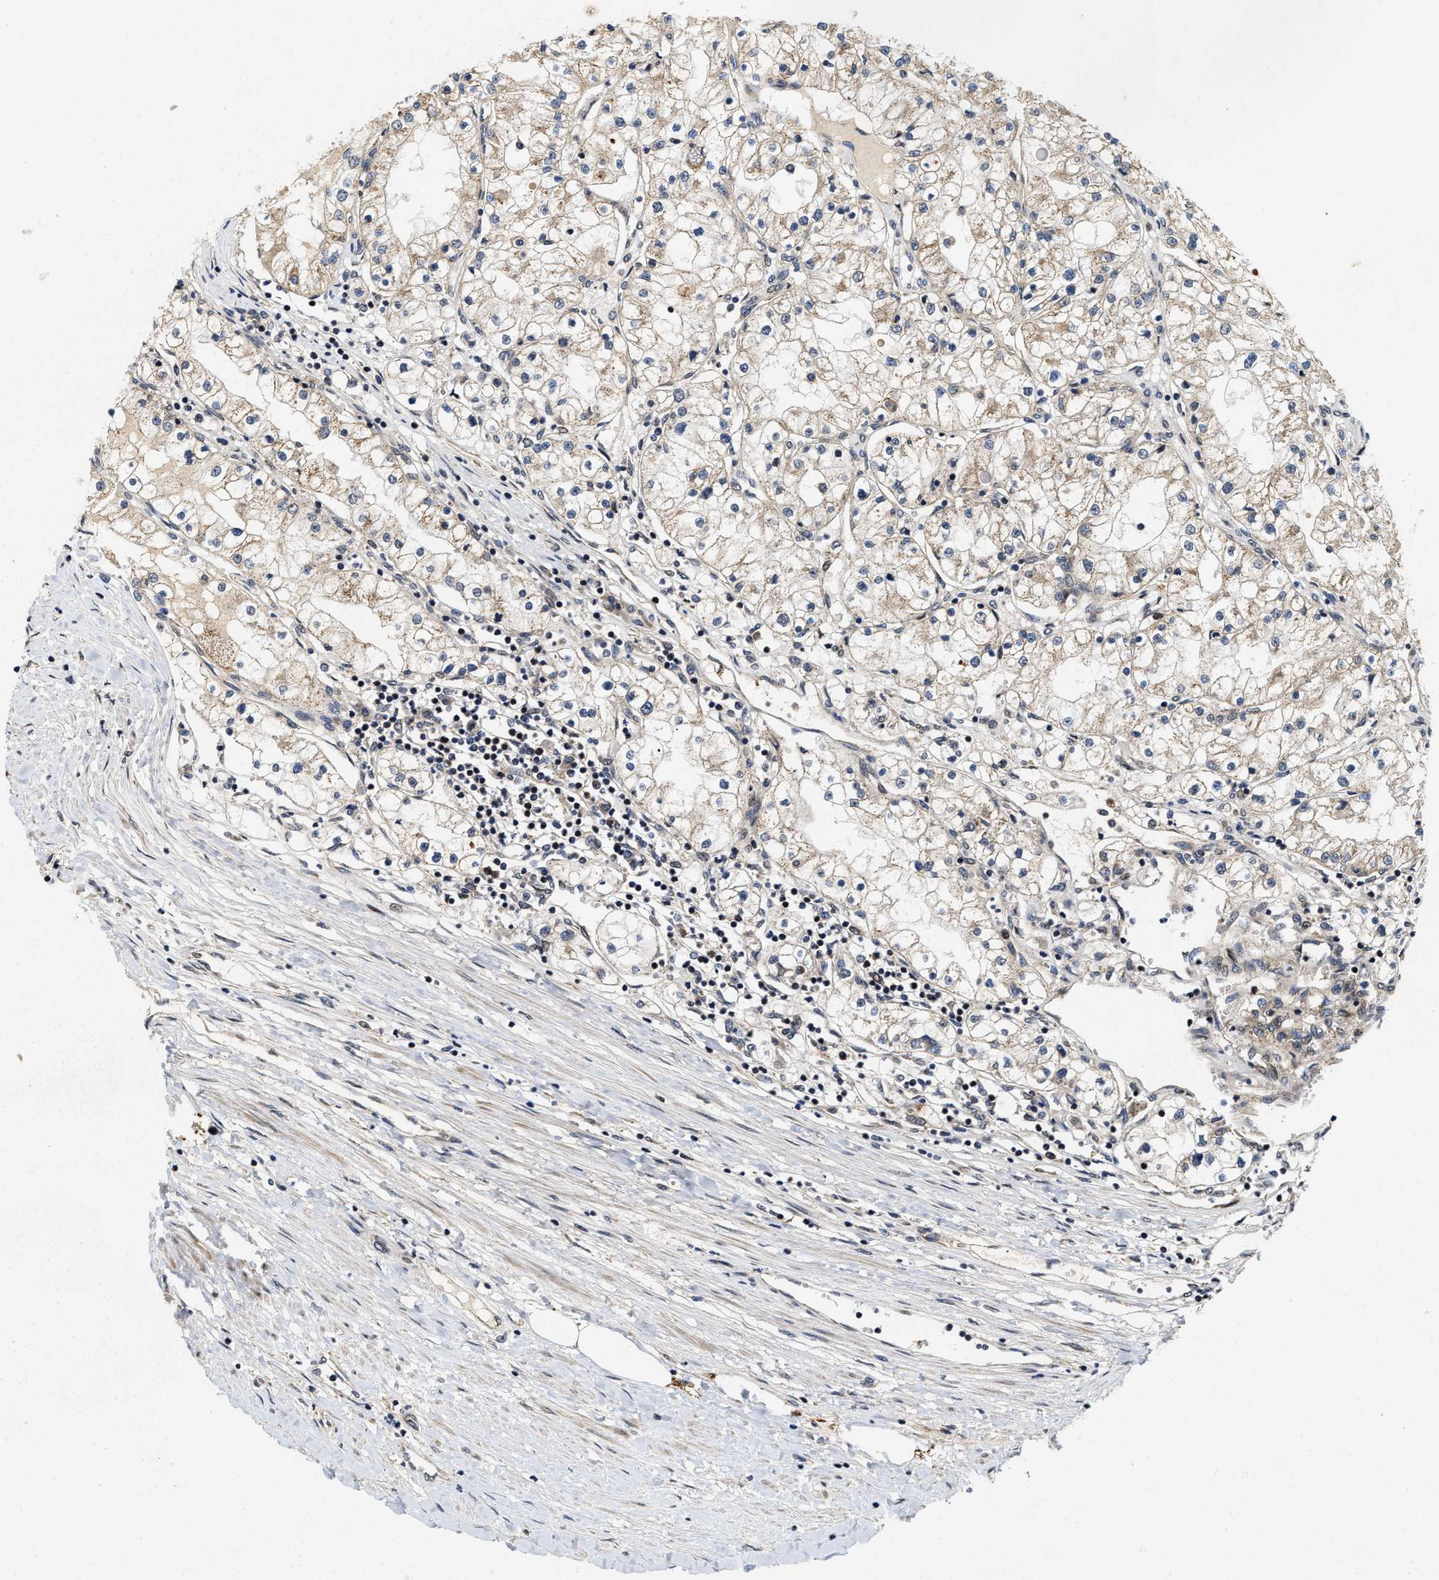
{"staining": {"intensity": "weak", "quantity": ">75%", "location": "cytoplasmic/membranous"}, "tissue": "renal cancer", "cell_type": "Tumor cells", "image_type": "cancer", "snomed": [{"axis": "morphology", "description": "Adenocarcinoma, NOS"}, {"axis": "topography", "description": "Kidney"}], "caption": "High-power microscopy captured an immunohistochemistry (IHC) micrograph of renal cancer (adenocarcinoma), revealing weak cytoplasmic/membranous positivity in approximately >75% of tumor cells.", "gene": "SCYL2", "patient": {"sex": "male", "age": 68}}